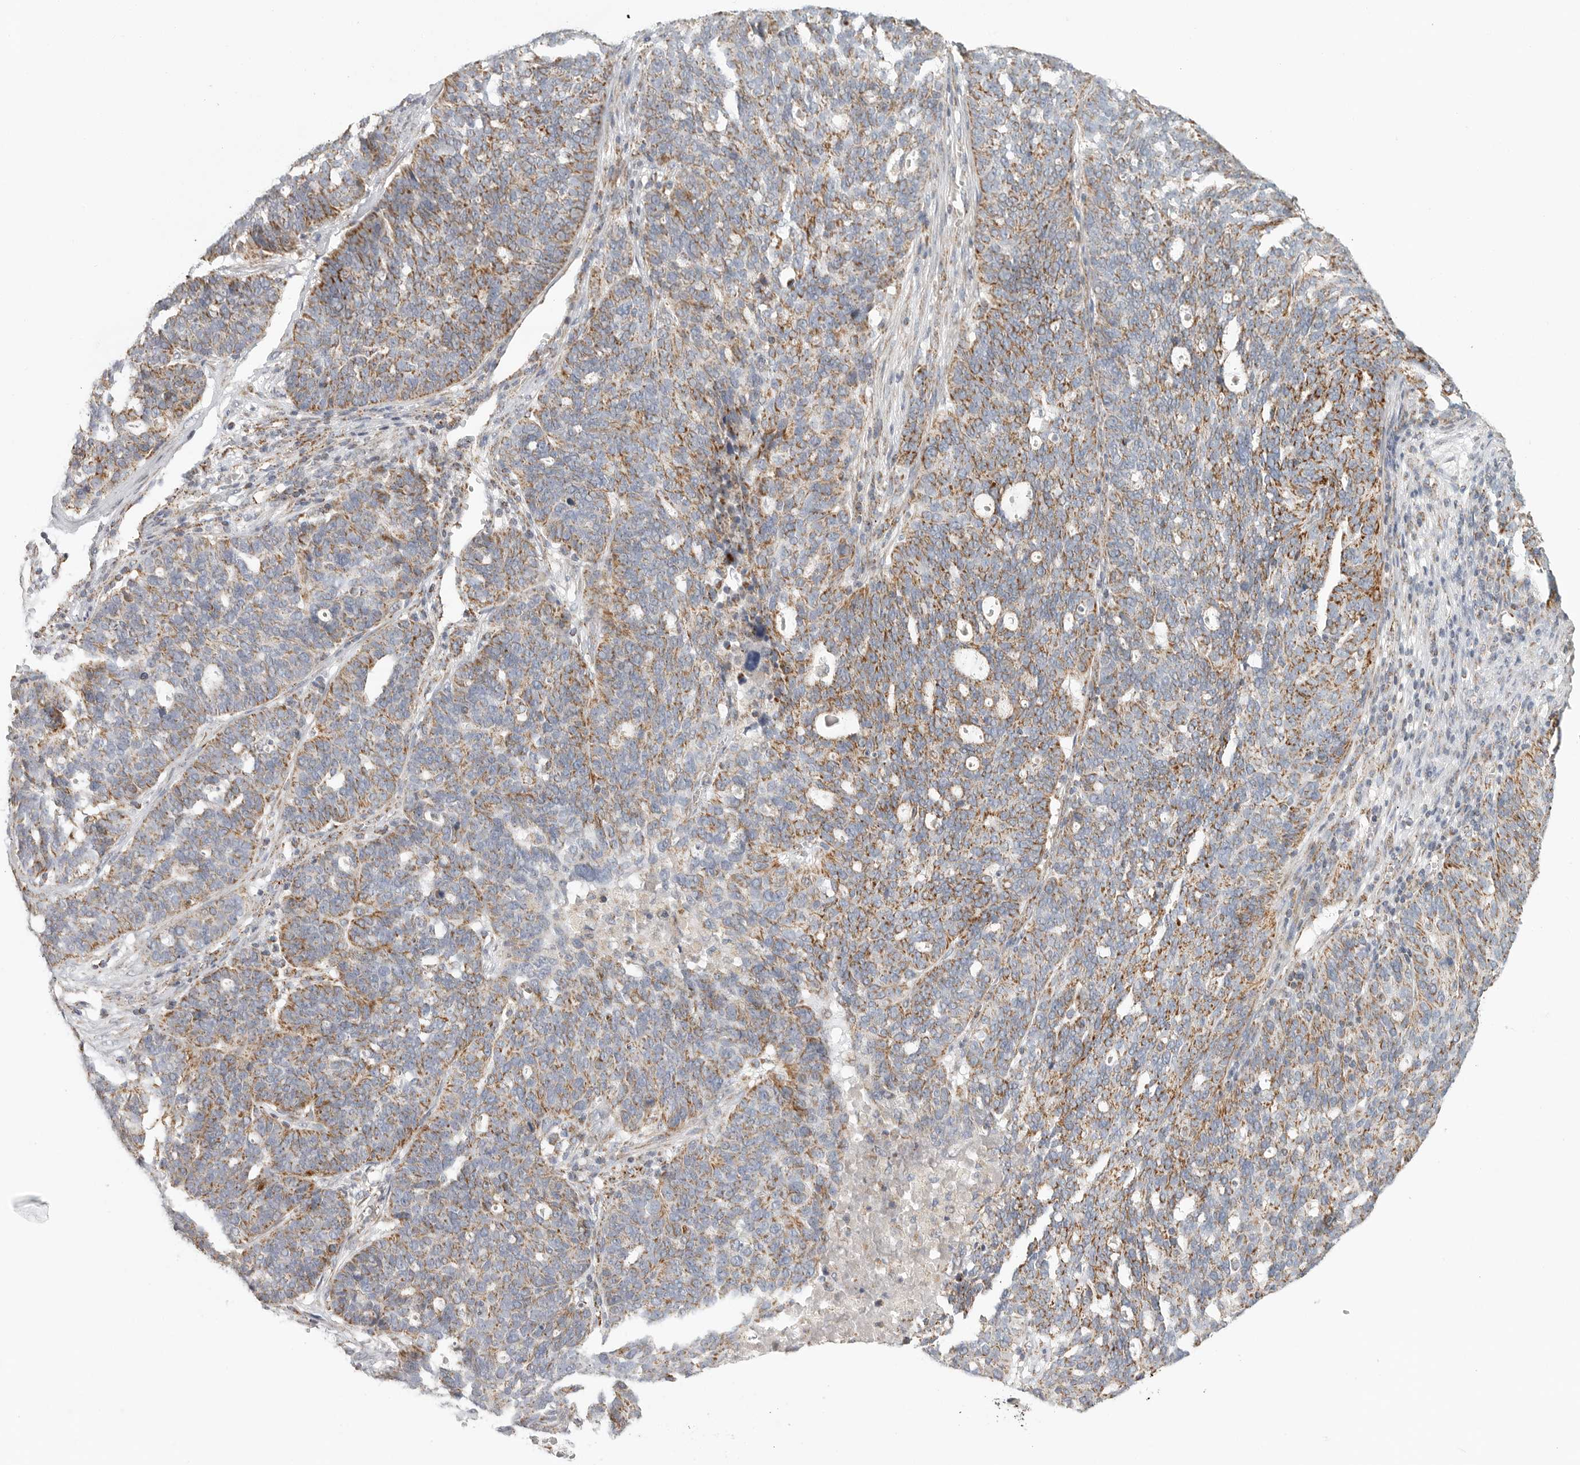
{"staining": {"intensity": "moderate", "quantity": ">75%", "location": "cytoplasmic/membranous"}, "tissue": "ovarian cancer", "cell_type": "Tumor cells", "image_type": "cancer", "snomed": [{"axis": "morphology", "description": "Cystadenocarcinoma, serous, NOS"}, {"axis": "topography", "description": "Ovary"}], "caption": "Human ovarian serous cystadenocarcinoma stained with a brown dye displays moderate cytoplasmic/membranous positive positivity in approximately >75% of tumor cells.", "gene": "SLC25A26", "patient": {"sex": "female", "age": 59}}